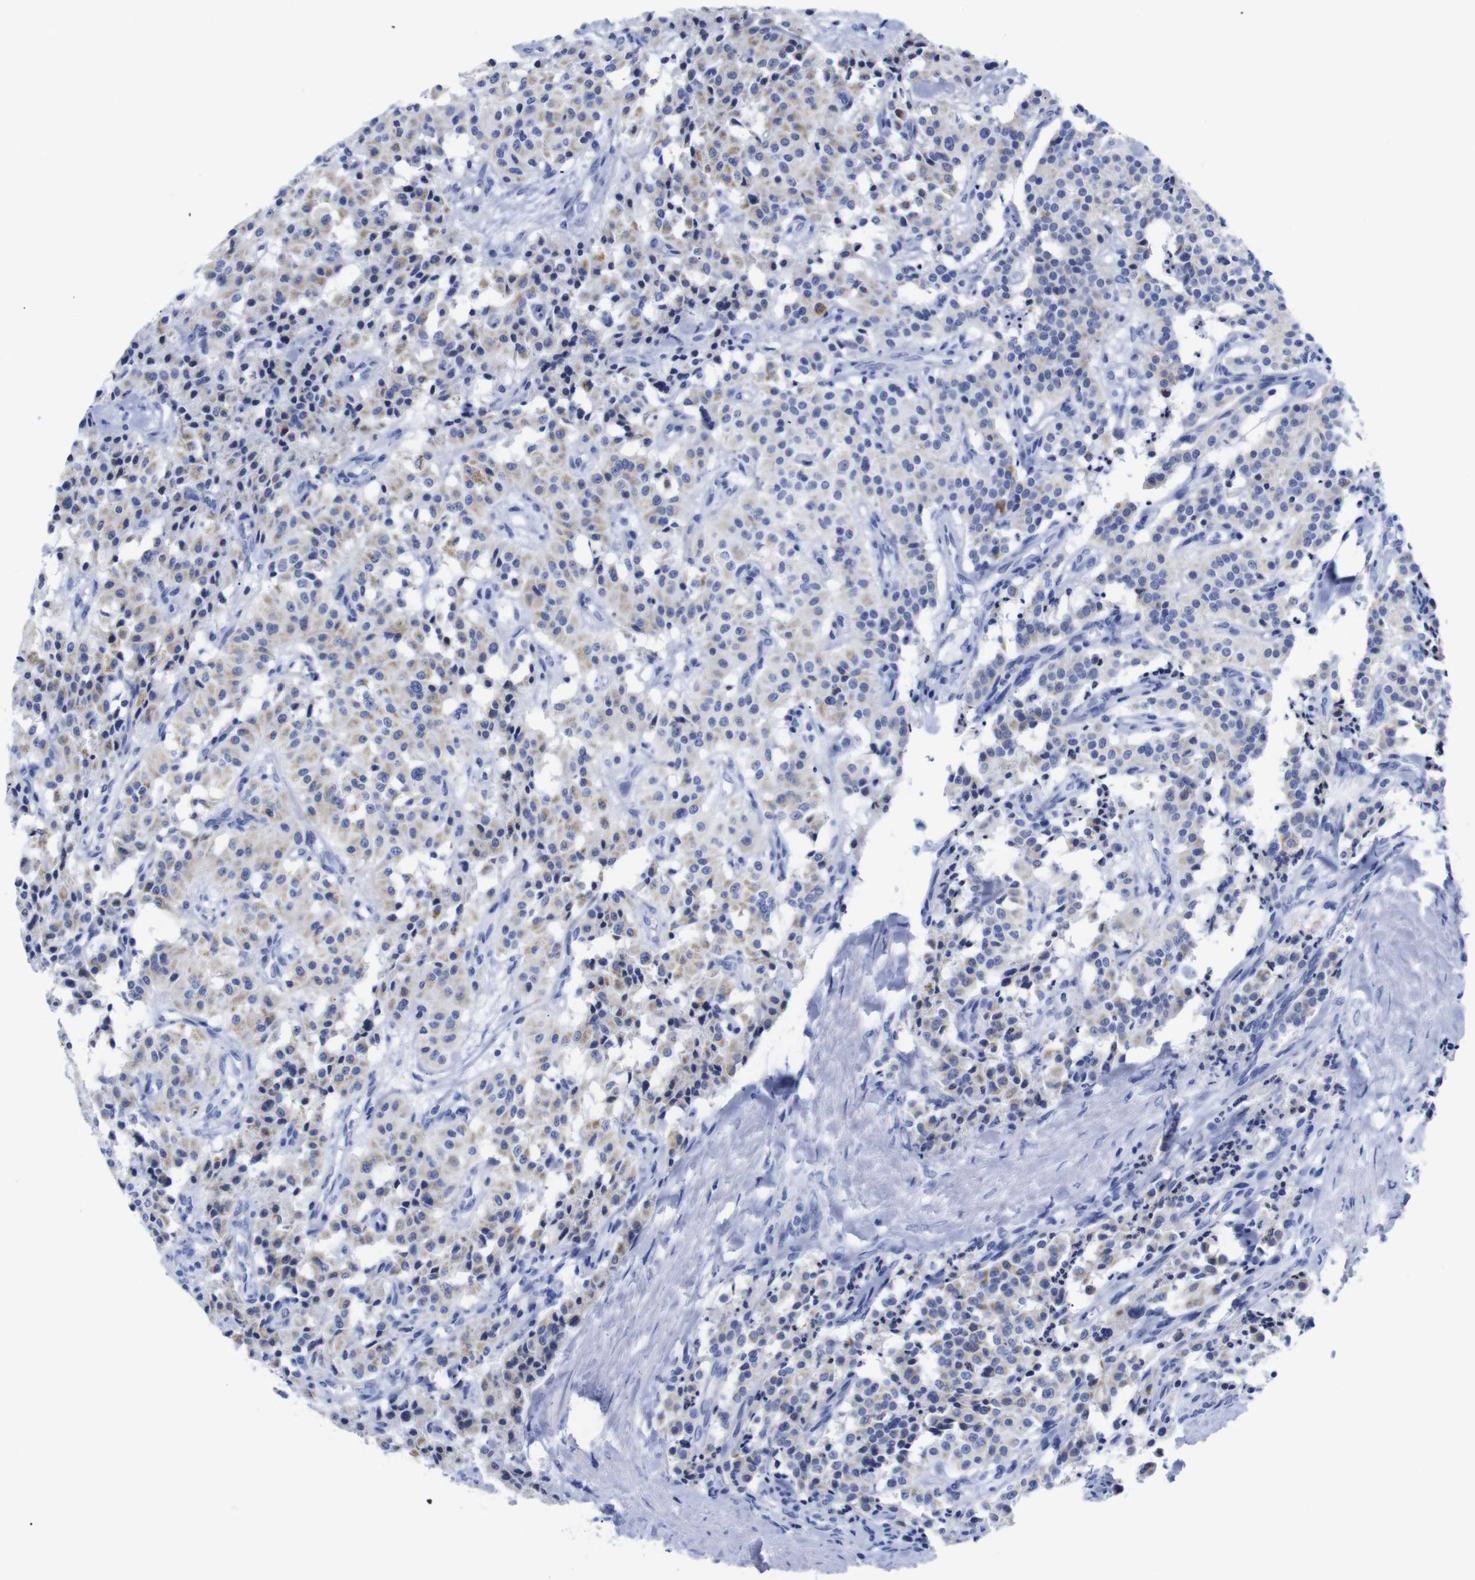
{"staining": {"intensity": "weak", "quantity": "25%-75%", "location": "cytoplasmic/membranous"}, "tissue": "carcinoid", "cell_type": "Tumor cells", "image_type": "cancer", "snomed": [{"axis": "morphology", "description": "Carcinoid, malignant, NOS"}, {"axis": "topography", "description": "Lung"}], "caption": "Carcinoid tissue exhibits weak cytoplasmic/membranous expression in about 25%-75% of tumor cells, visualized by immunohistochemistry.", "gene": "LRRC55", "patient": {"sex": "male", "age": 30}}